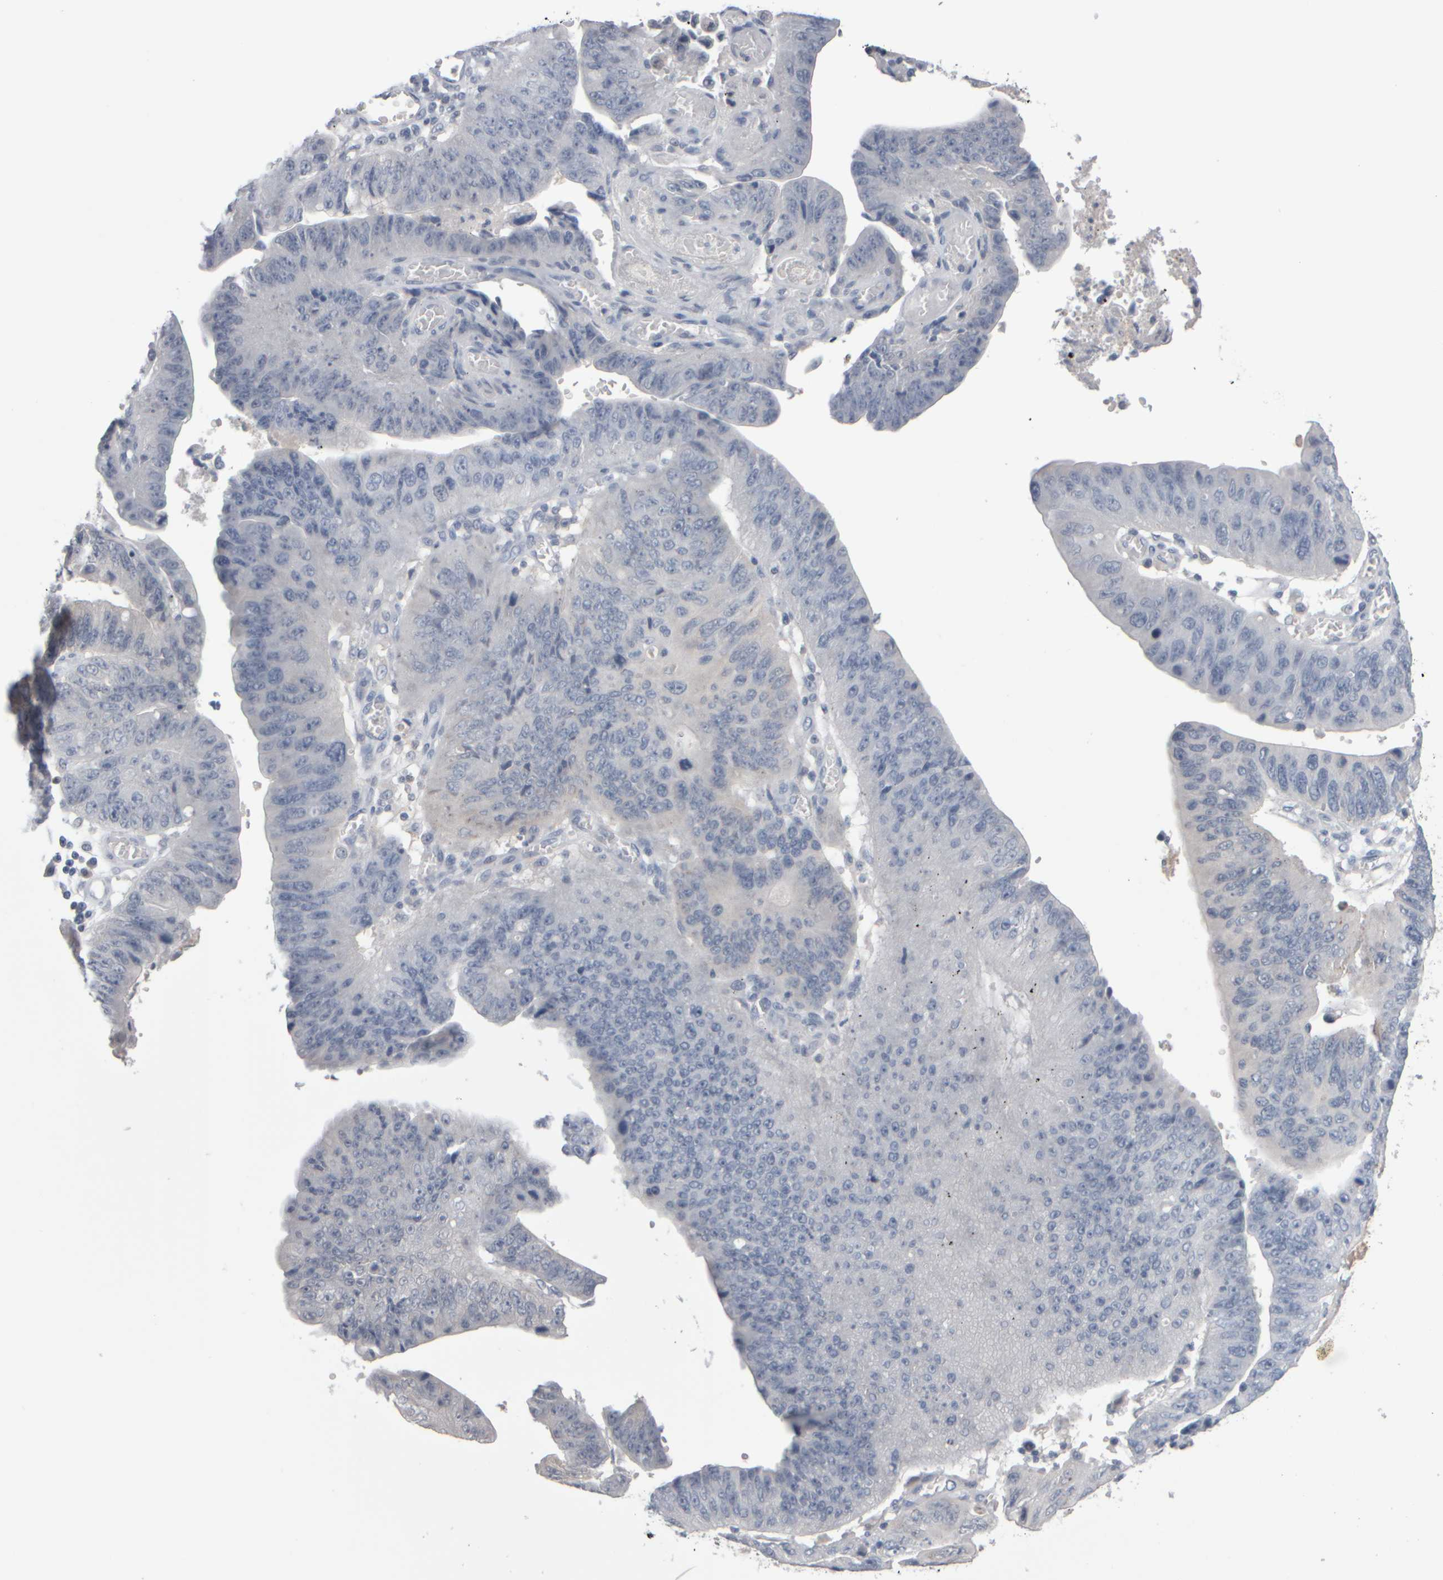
{"staining": {"intensity": "negative", "quantity": "none", "location": "none"}, "tissue": "stomach cancer", "cell_type": "Tumor cells", "image_type": "cancer", "snomed": [{"axis": "morphology", "description": "Adenocarcinoma, NOS"}, {"axis": "topography", "description": "Stomach"}], "caption": "An image of human stomach cancer is negative for staining in tumor cells.", "gene": "EPHX2", "patient": {"sex": "male", "age": 59}}